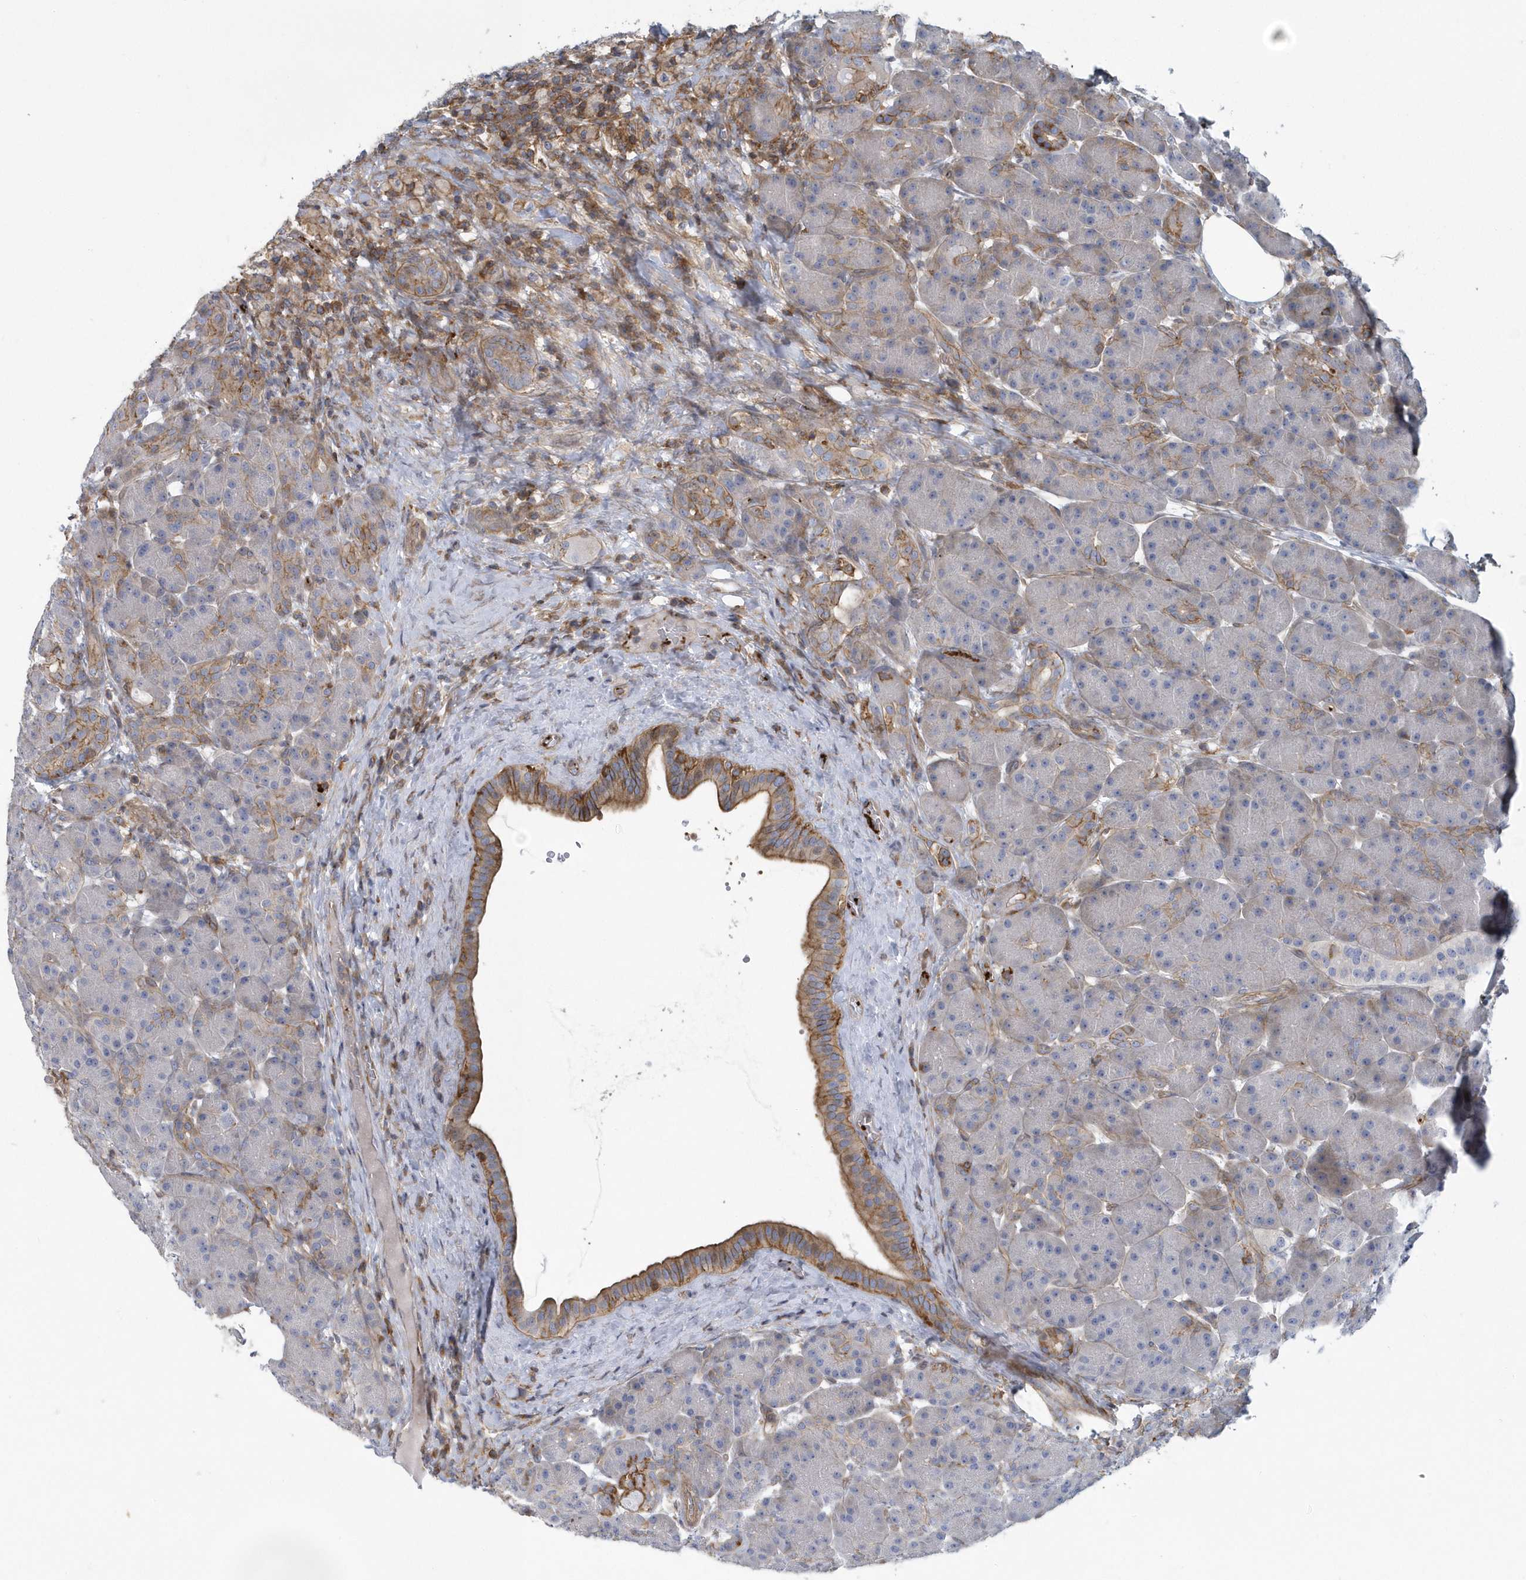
{"staining": {"intensity": "moderate", "quantity": "<25%", "location": "cytoplasmic/membranous"}, "tissue": "pancreas", "cell_type": "Exocrine glandular cells", "image_type": "normal", "snomed": [{"axis": "morphology", "description": "Normal tissue, NOS"}, {"axis": "topography", "description": "Pancreas"}], "caption": "Benign pancreas exhibits moderate cytoplasmic/membranous positivity in about <25% of exocrine glandular cells, visualized by immunohistochemistry.", "gene": "ARAP2", "patient": {"sex": "male", "age": 63}}